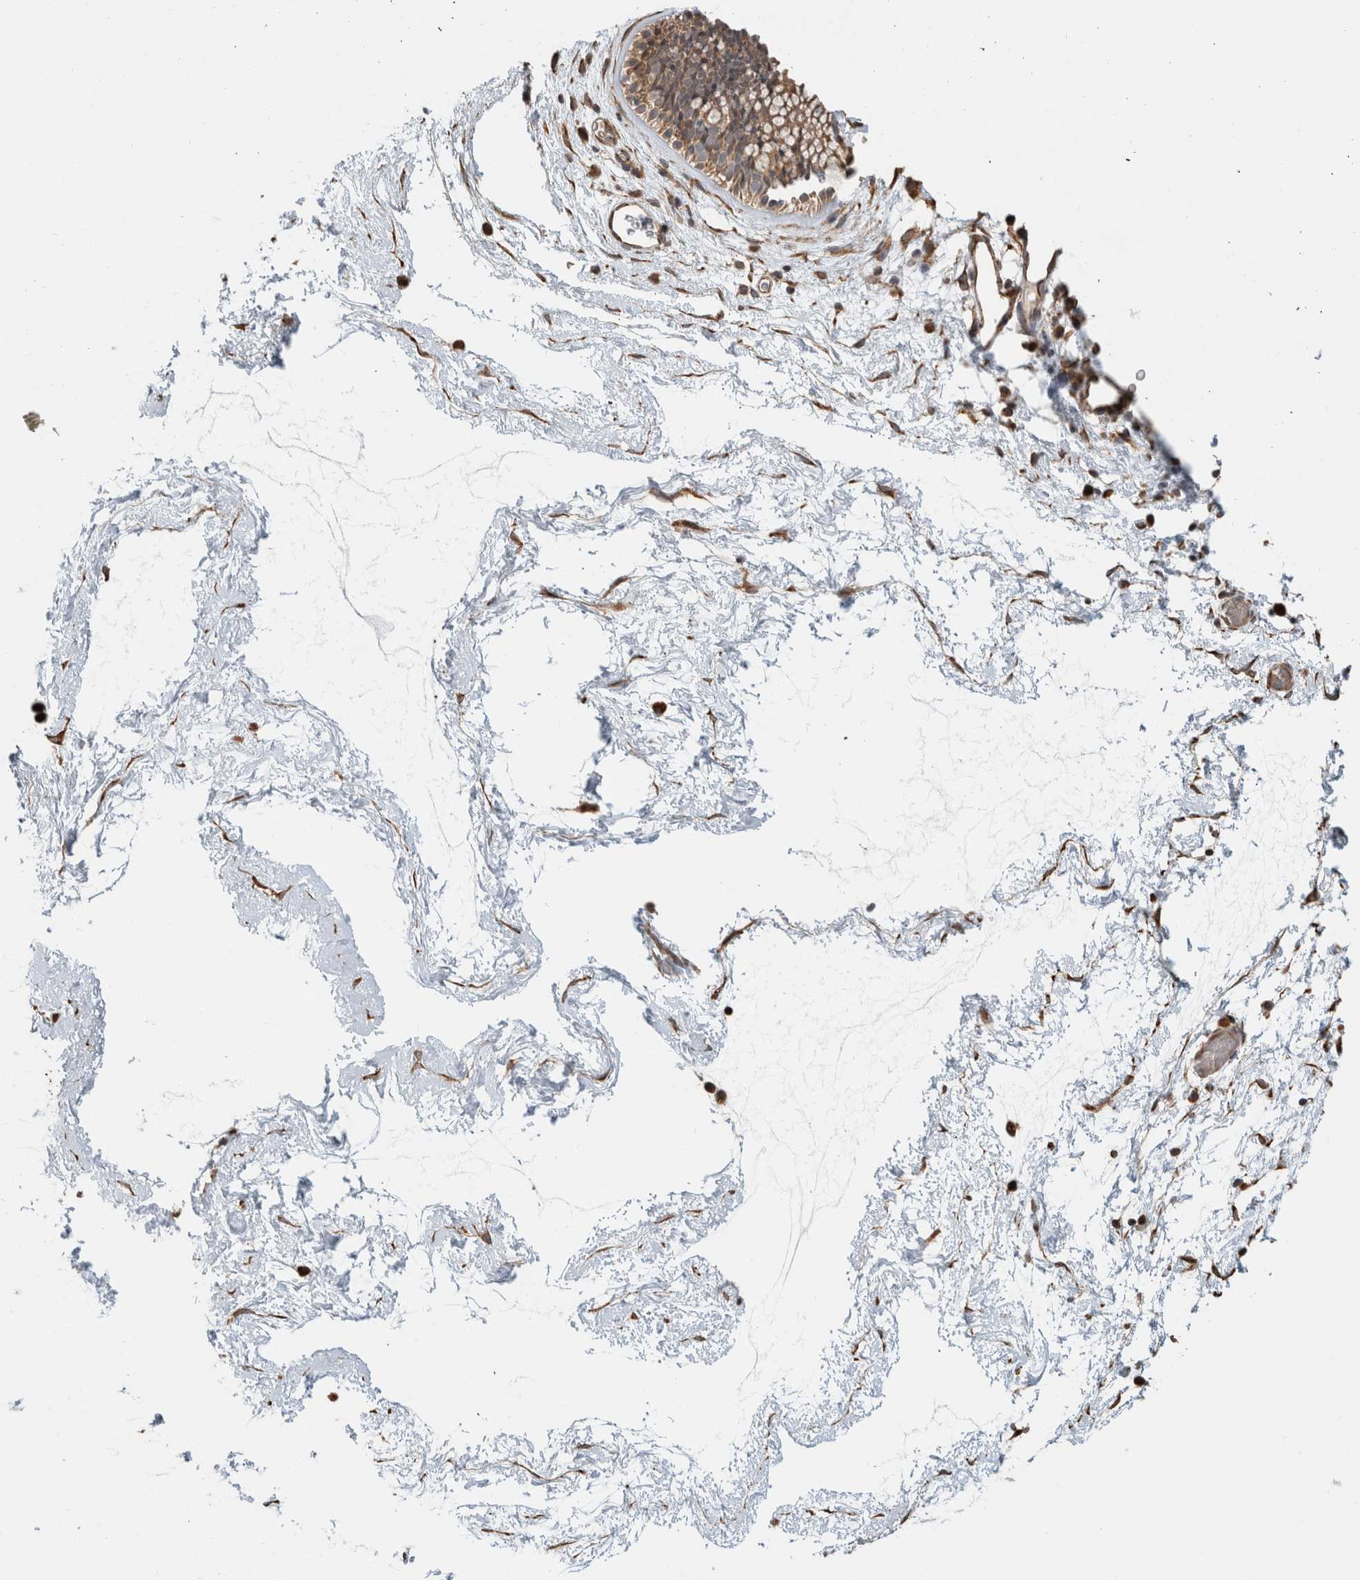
{"staining": {"intensity": "moderate", "quantity": ">75%", "location": "cytoplasmic/membranous"}, "tissue": "nasopharynx", "cell_type": "Respiratory epithelial cells", "image_type": "normal", "snomed": [{"axis": "morphology", "description": "Normal tissue, NOS"}, {"axis": "morphology", "description": "Inflammation, NOS"}, {"axis": "topography", "description": "Nasopharynx"}], "caption": "DAB immunohistochemical staining of unremarkable human nasopharynx exhibits moderate cytoplasmic/membranous protein staining in approximately >75% of respiratory epithelial cells.", "gene": "GINS4", "patient": {"sex": "male", "age": 48}}